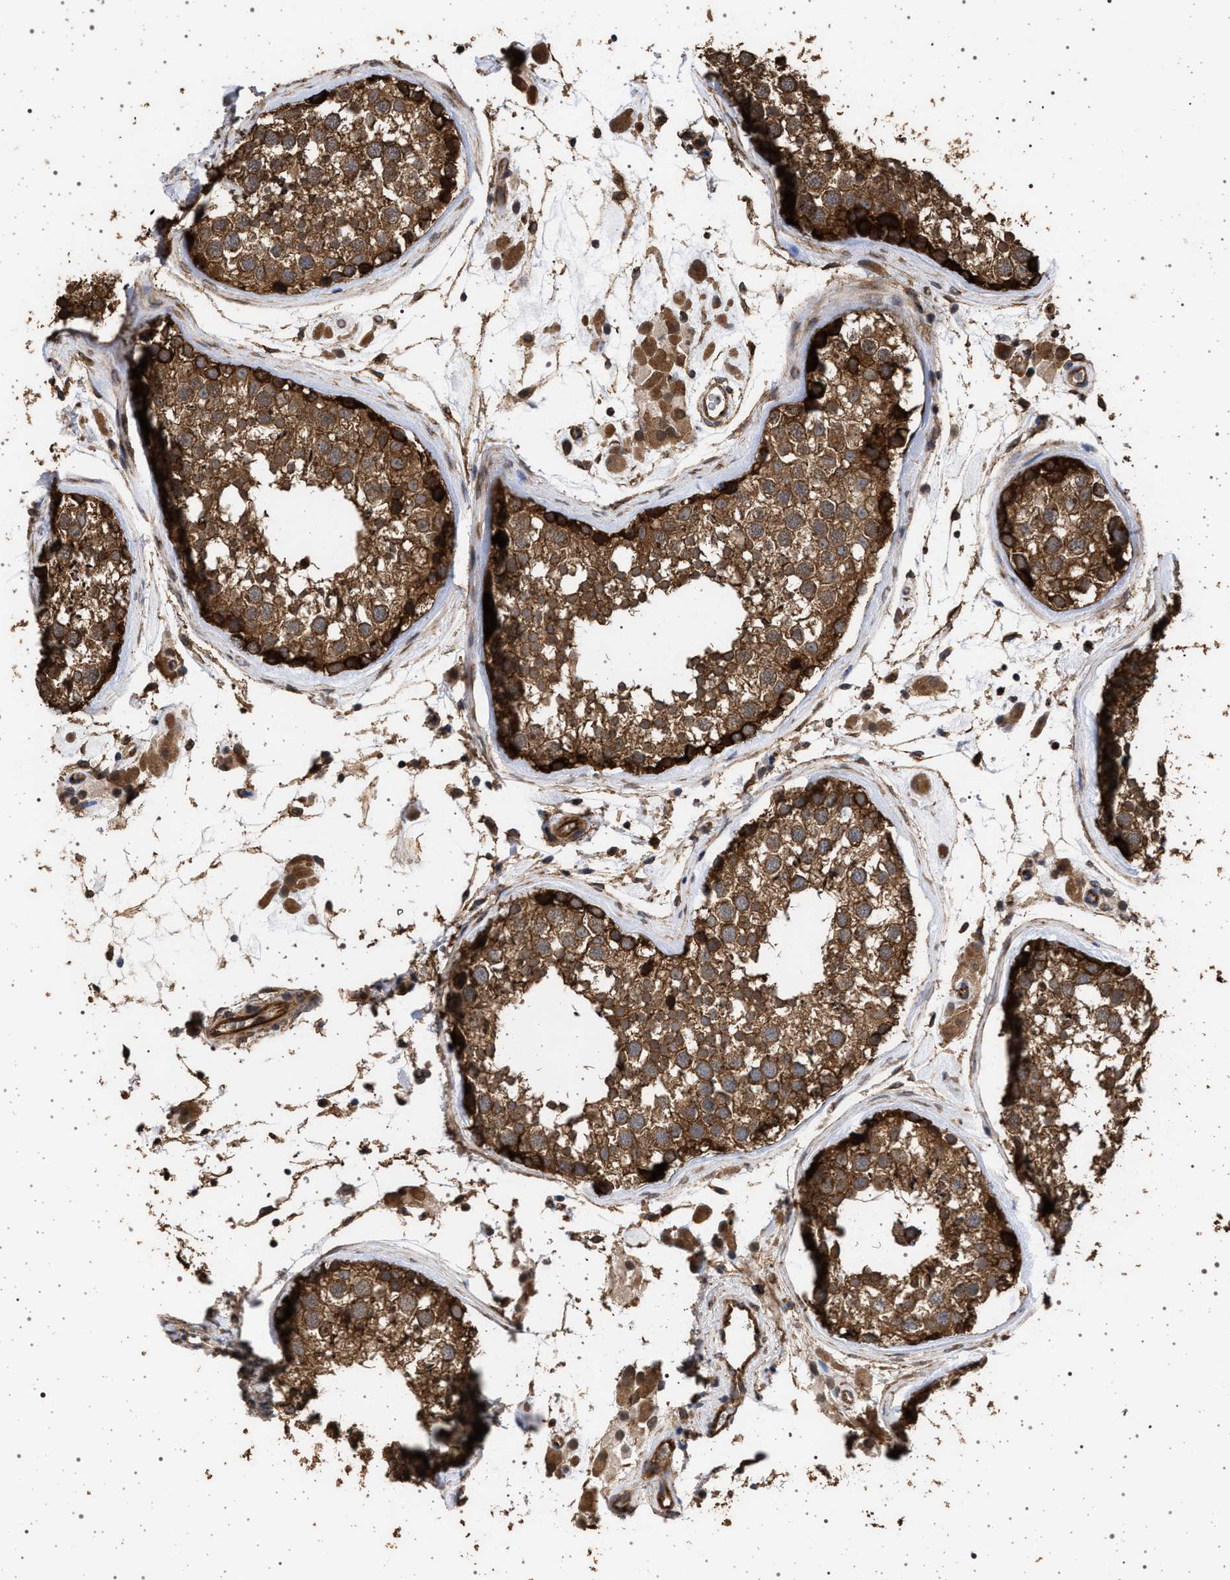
{"staining": {"intensity": "strong", "quantity": ">75%", "location": "cytoplasmic/membranous"}, "tissue": "testis", "cell_type": "Cells in seminiferous ducts", "image_type": "normal", "snomed": [{"axis": "morphology", "description": "Normal tissue, NOS"}, {"axis": "topography", "description": "Testis"}], "caption": "This micrograph shows immunohistochemistry (IHC) staining of normal human testis, with high strong cytoplasmic/membranous positivity in about >75% of cells in seminiferous ducts.", "gene": "IFT20", "patient": {"sex": "male", "age": 46}}